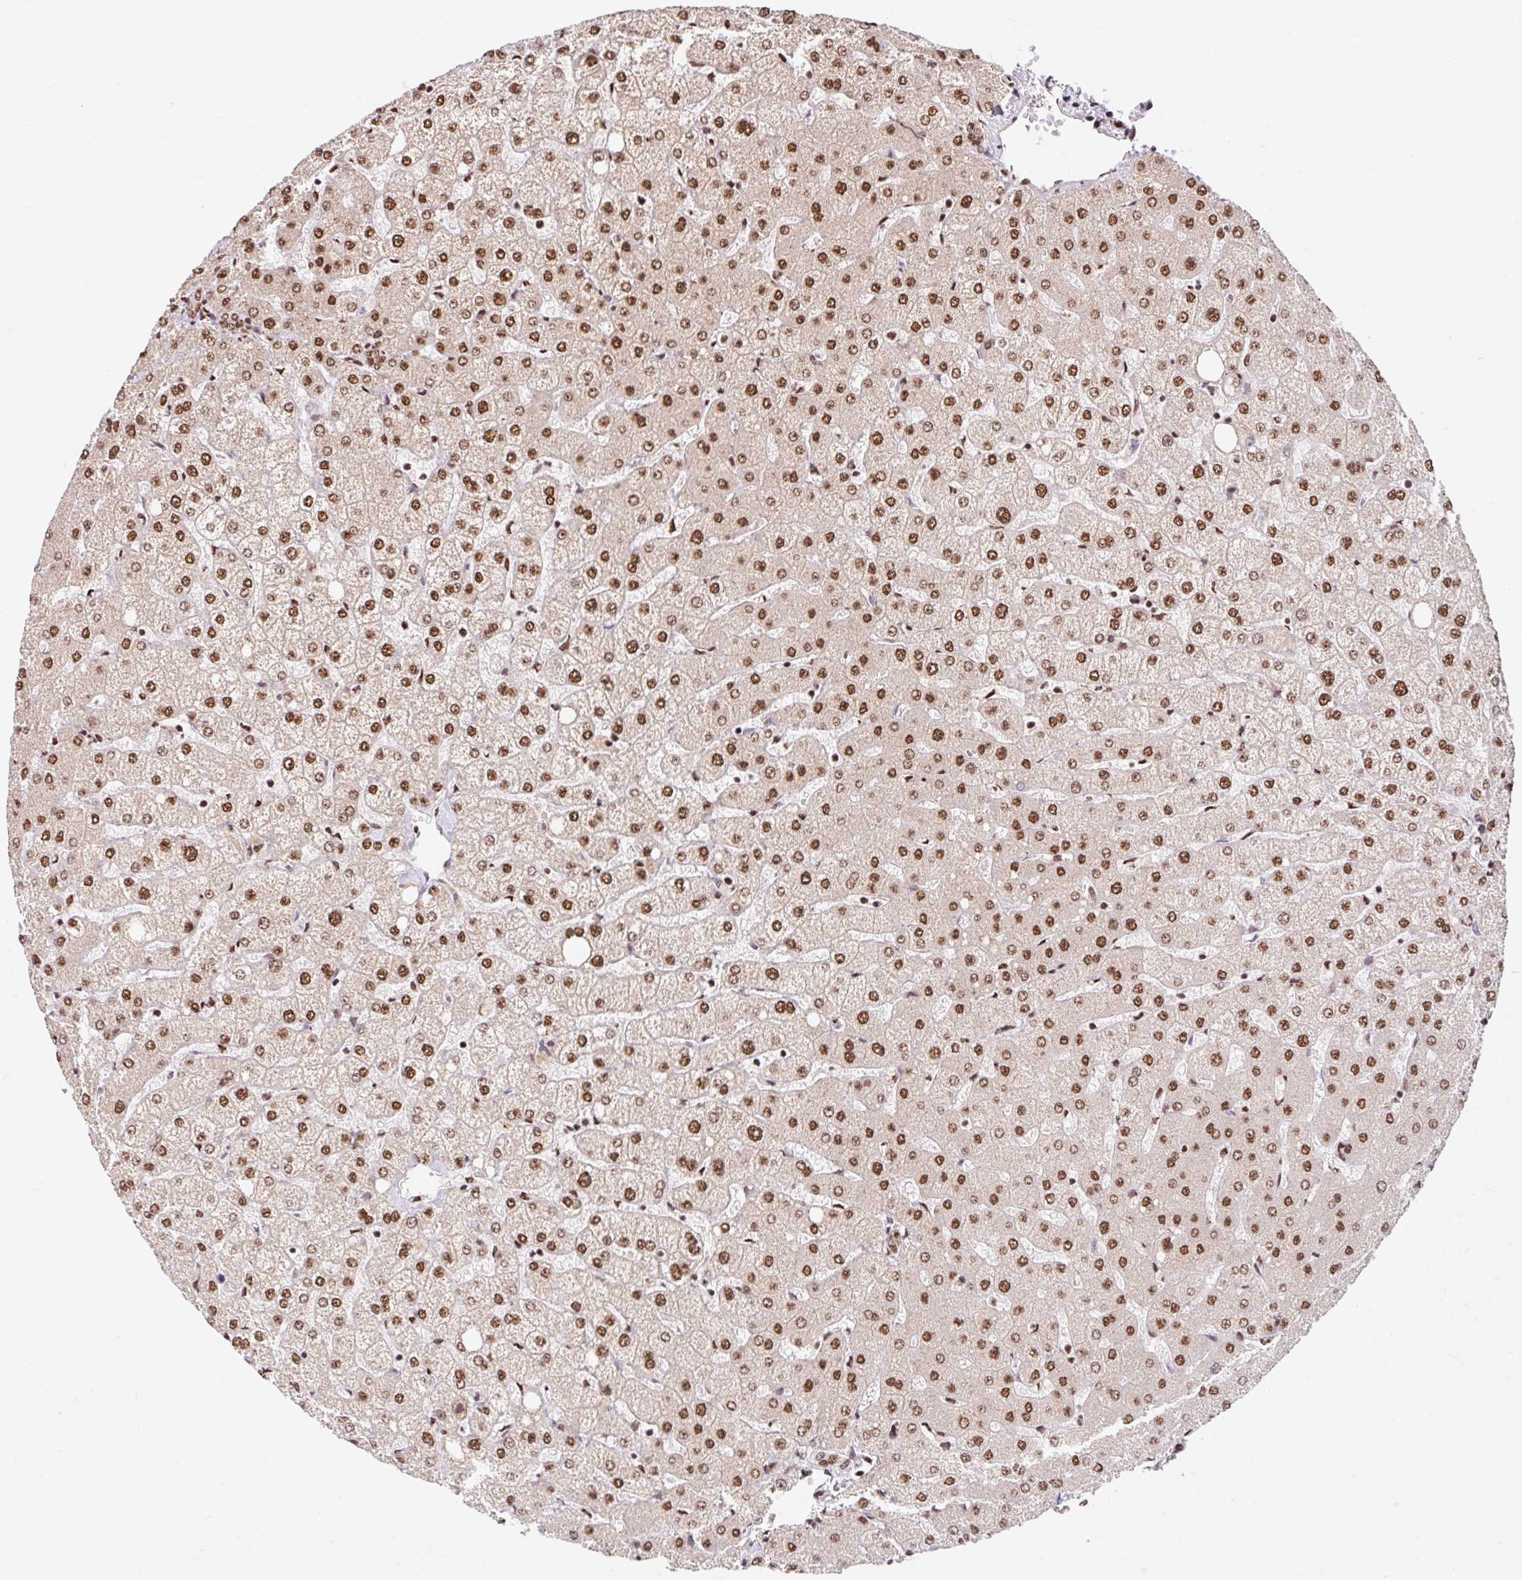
{"staining": {"intensity": "moderate", "quantity": ">75%", "location": "nuclear"}, "tissue": "liver", "cell_type": "Cholangiocytes", "image_type": "normal", "snomed": [{"axis": "morphology", "description": "Normal tissue, NOS"}, {"axis": "topography", "description": "Liver"}], "caption": "About >75% of cholangiocytes in unremarkable human liver exhibit moderate nuclear protein staining as visualized by brown immunohistochemical staining.", "gene": "BICRA", "patient": {"sex": "female", "age": 54}}